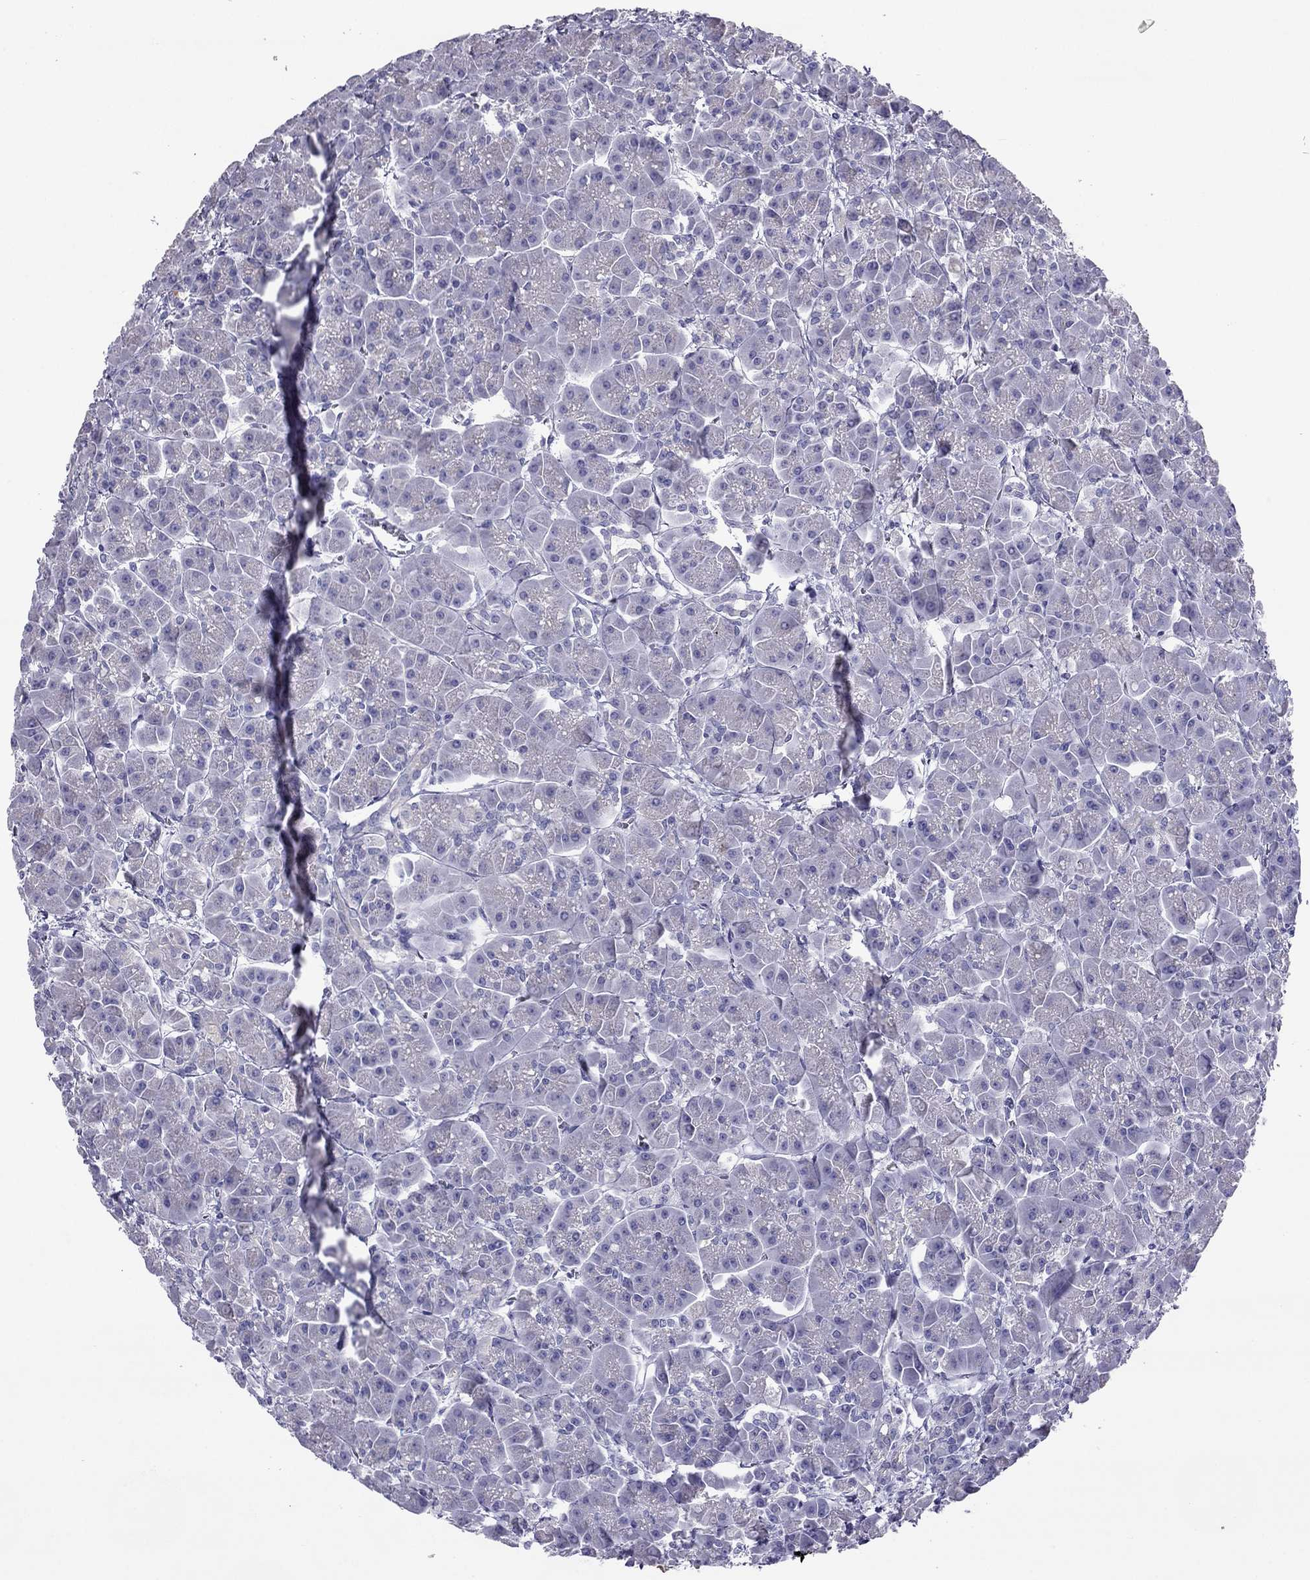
{"staining": {"intensity": "negative", "quantity": "none", "location": "none"}, "tissue": "pancreas", "cell_type": "Exocrine glandular cells", "image_type": "normal", "snomed": [{"axis": "morphology", "description": "Normal tissue, NOS"}, {"axis": "topography", "description": "Pancreas"}], "caption": "Immunohistochemistry (IHC) micrograph of benign pancreas: human pancreas stained with DAB shows no significant protein staining in exocrine glandular cells.", "gene": "MAEL", "patient": {"sex": "male", "age": 70}}